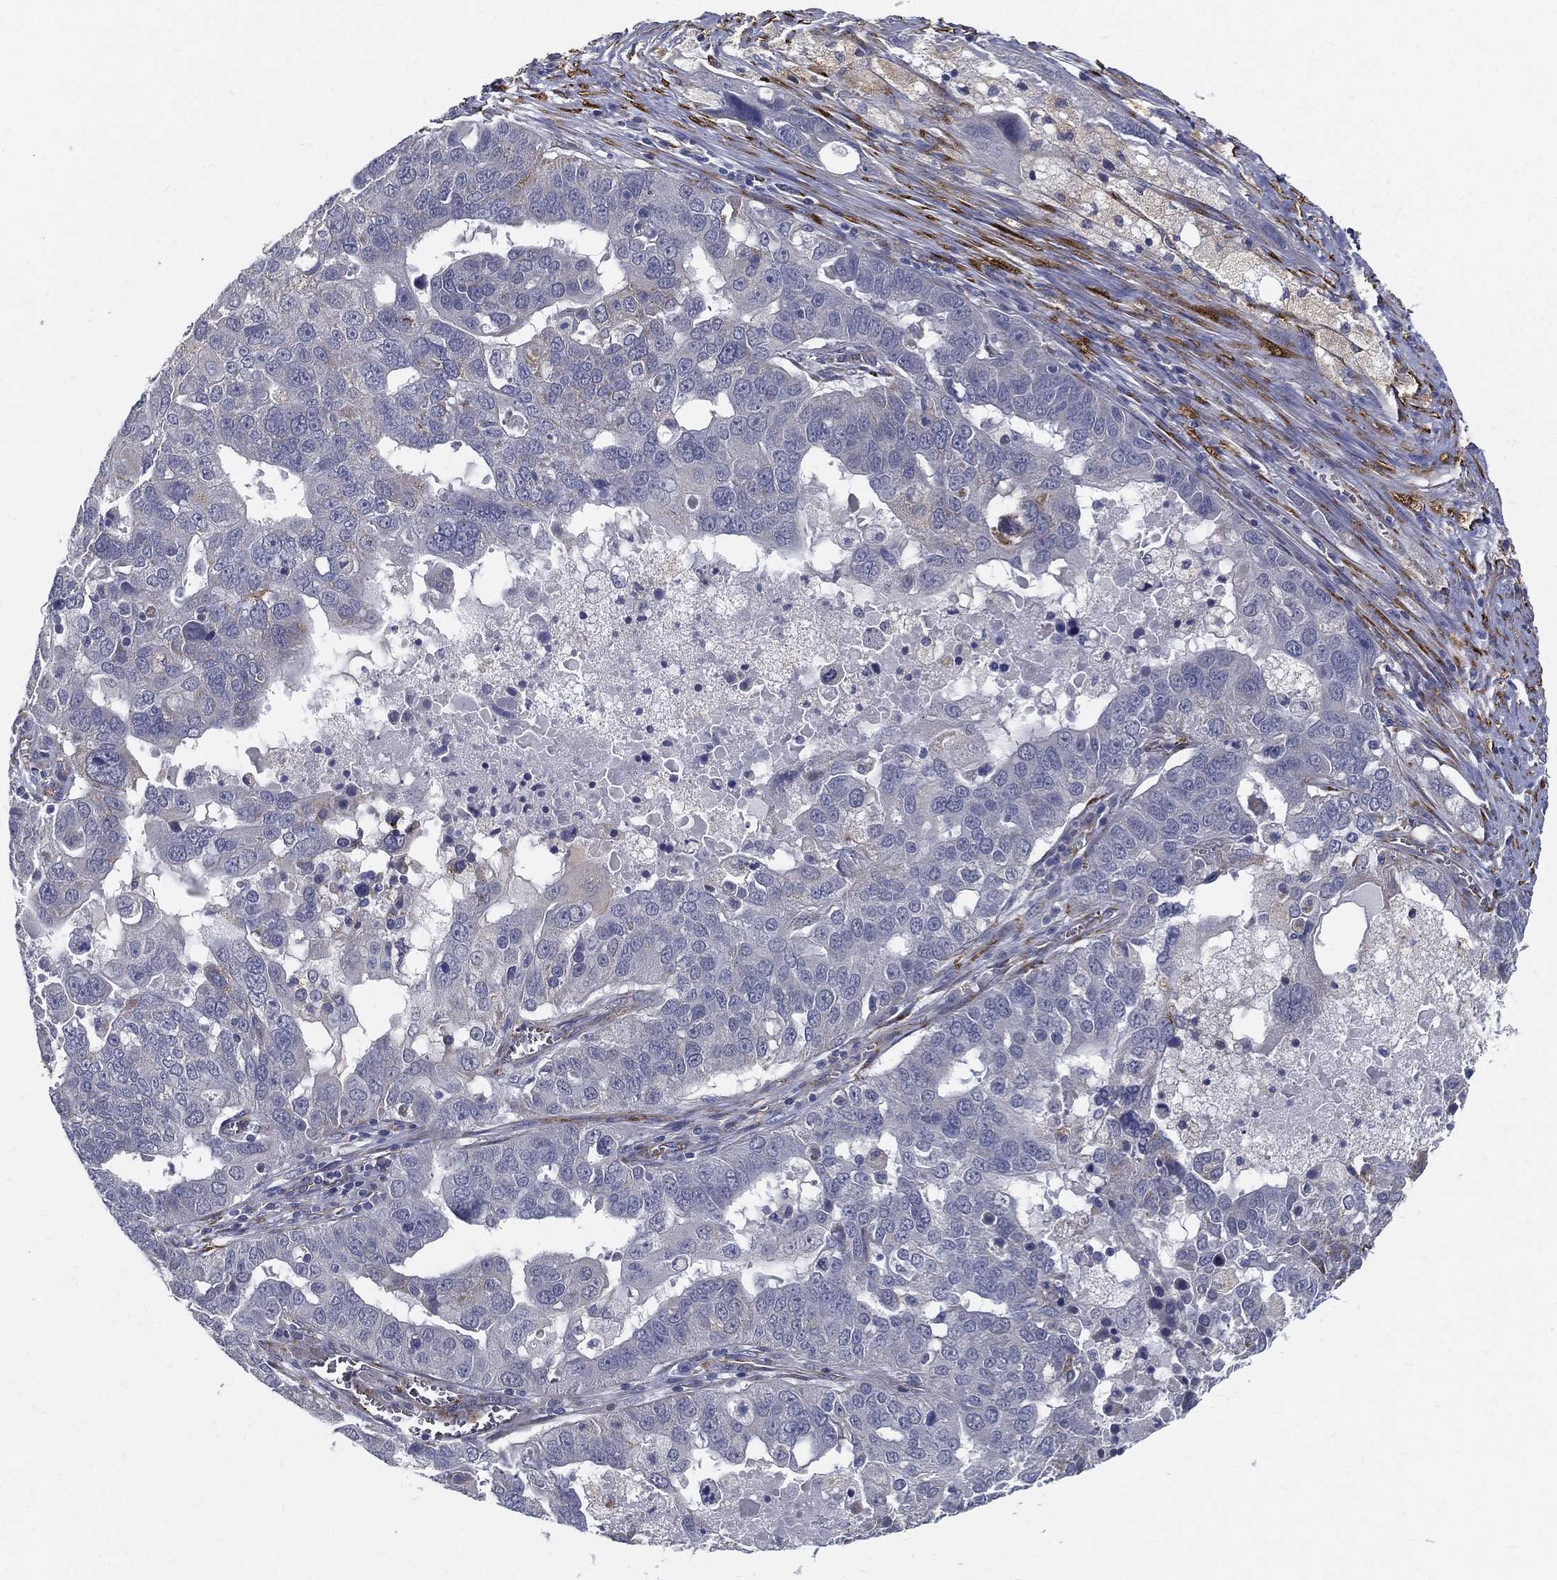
{"staining": {"intensity": "negative", "quantity": "none", "location": "none"}, "tissue": "ovarian cancer", "cell_type": "Tumor cells", "image_type": "cancer", "snomed": [{"axis": "morphology", "description": "Carcinoma, endometroid"}, {"axis": "topography", "description": "Soft tissue"}, {"axis": "topography", "description": "Ovary"}], "caption": "IHC photomicrograph of ovarian cancer stained for a protein (brown), which displays no expression in tumor cells.", "gene": "LRRC56", "patient": {"sex": "female", "age": 52}}